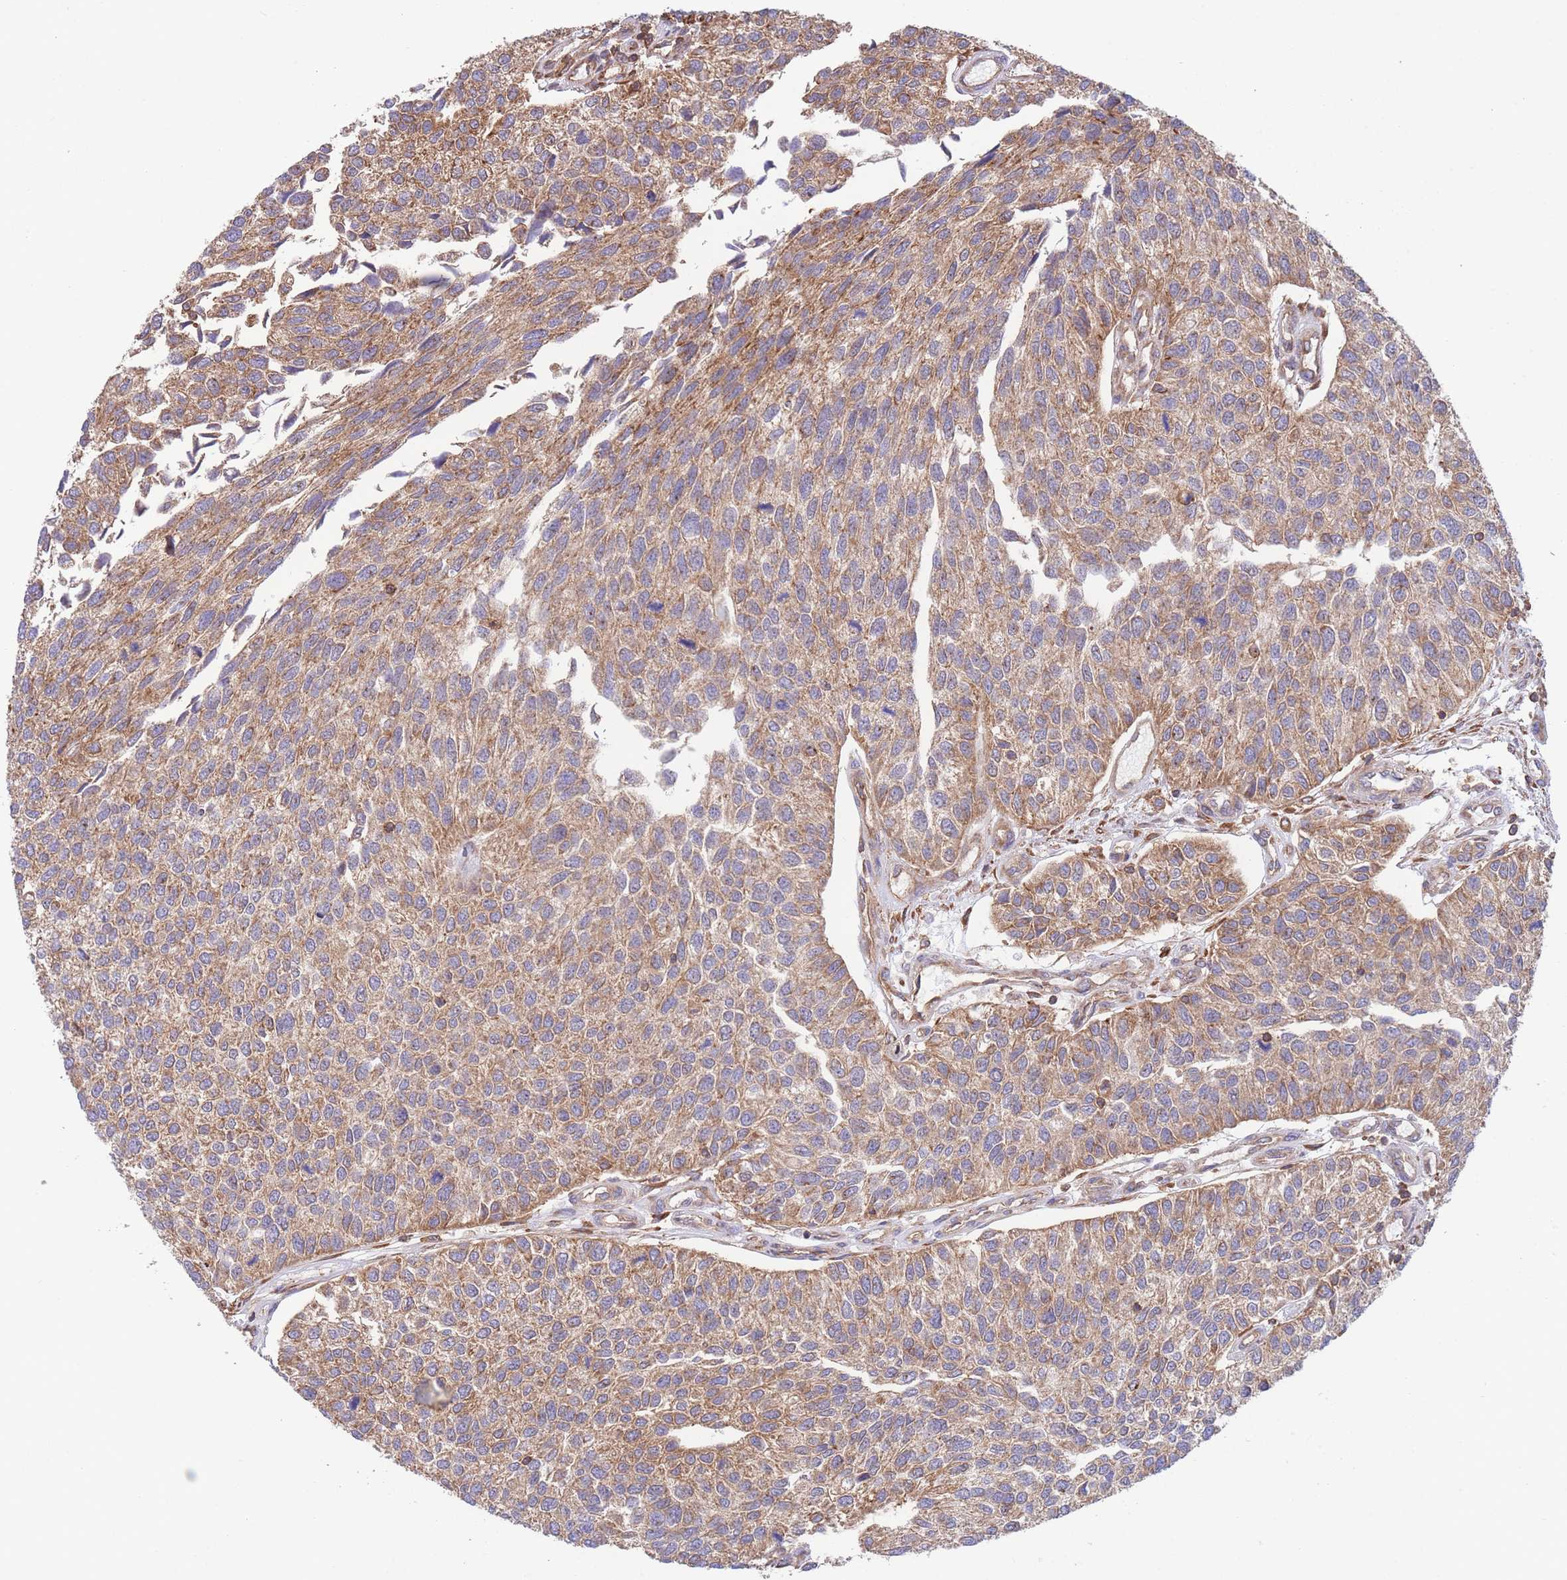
{"staining": {"intensity": "moderate", "quantity": ">75%", "location": "cytoplasmic/membranous"}, "tissue": "urothelial cancer", "cell_type": "Tumor cells", "image_type": "cancer", "snomed": [{"axis": "morphology", "description": "Urothelial carcinoma, NOS"}, {"axis": "topography", "description": "Urinary bladder"}], "caption": "The micrograph demonstrates a brown stain indicating the presence of a protein in the cytoplasmic/membranous of tumor cells in urothelial cancer.", "gene": "LRRN4CL", "patient": {"sex": "male", "age": 55}}